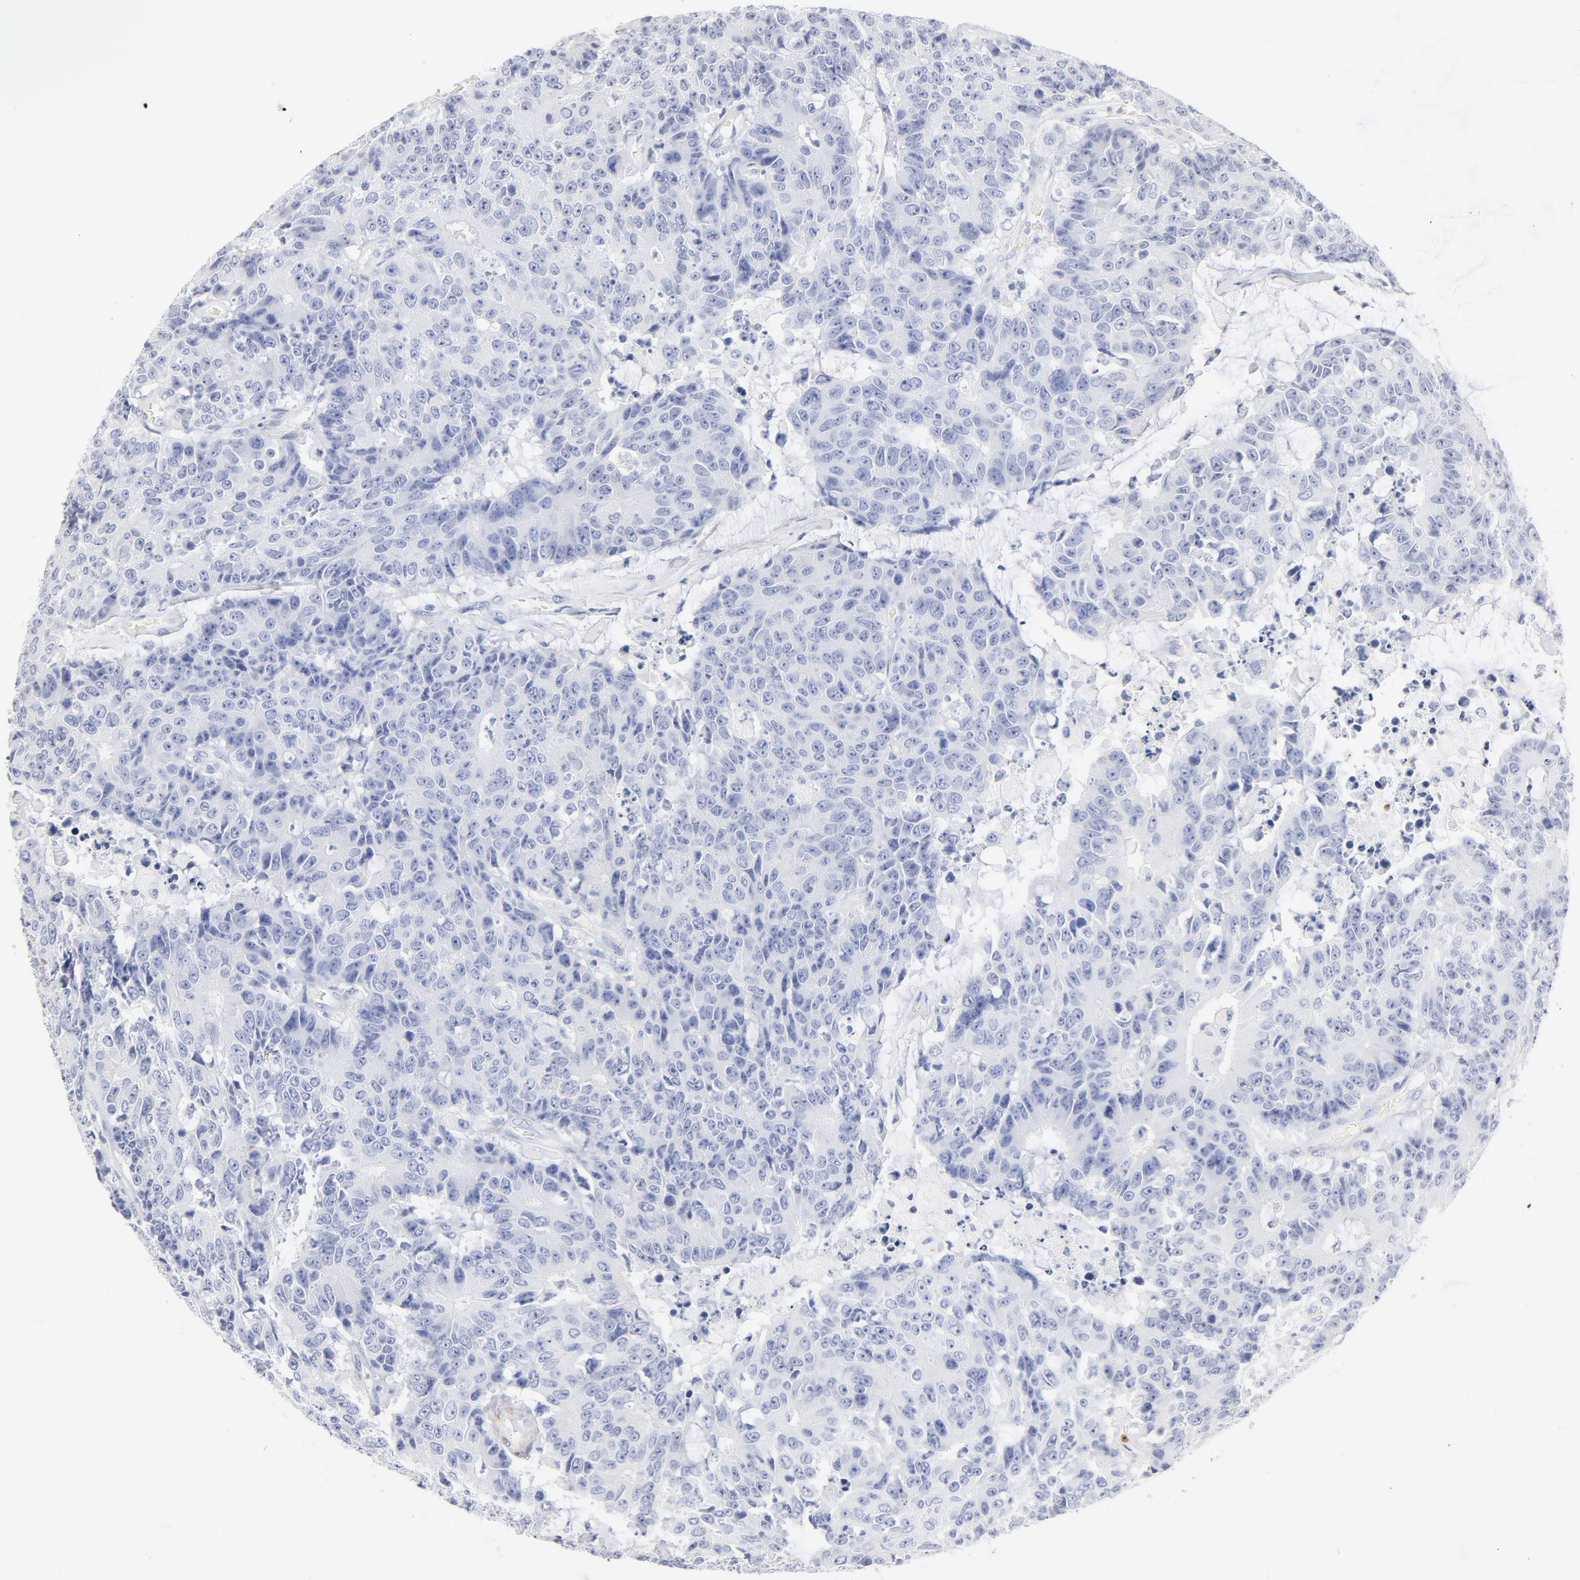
{"staining": {"intensity": "negative", "quantity": "none", "location": "none"}, "tissue": "colorectal cancer", "cell_type": "Tumor cells", "image_type": "cancer", "snomed": [{"axis": "morphology", "description": "Adenocarcinoma, NOS"}, {"axis": "topography", "description": "Colon"}], "caption": "Immunohistochemical staining of human adenocarcinoma (colorectal) reveals no significant staining in tumor cells.", "gene": "AGTR1", "patient": {"sex": "female", "age": 86}}